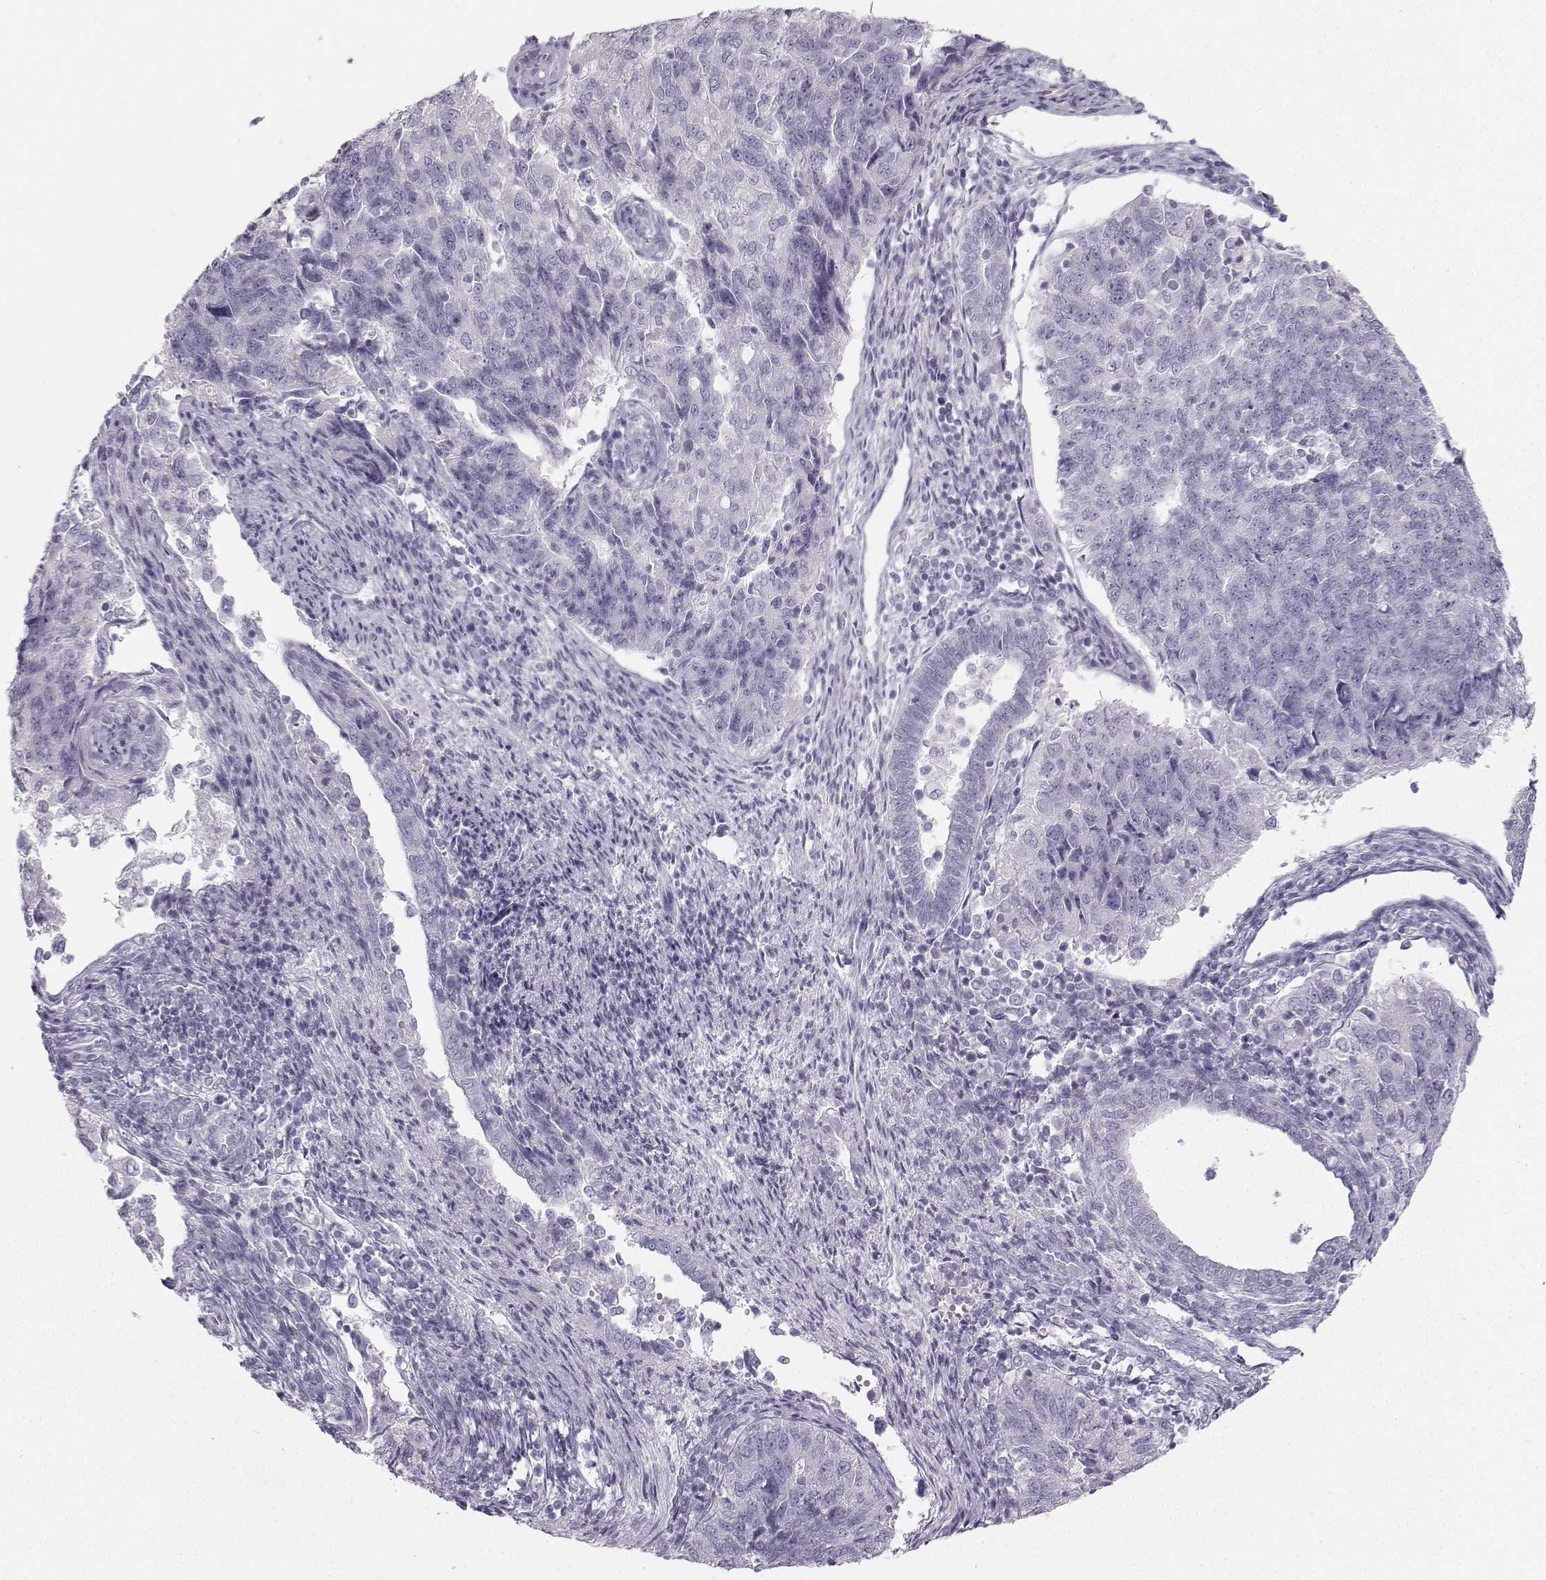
{"staining": {"intensity": "negative", "quantity": "none", "location": "none"}, "tissue": "endometrial cancer", "cell_type": "Tumor cells", "image_type": "cancer", "snomed": [{"axis": "morphology", "description": "Adenocarcinoma, NOS"}, {"axis": "topography", "description": "Endometrium"}], "caption": "Immunohistochemistry (IHC) photomicrograph of neoplastic tissue: endometrial cancer stained with DAB demonstrates no significant protein staining in tumor cells.", "gene": "CASR", "patient": {"sex": "female", "age": 43}}